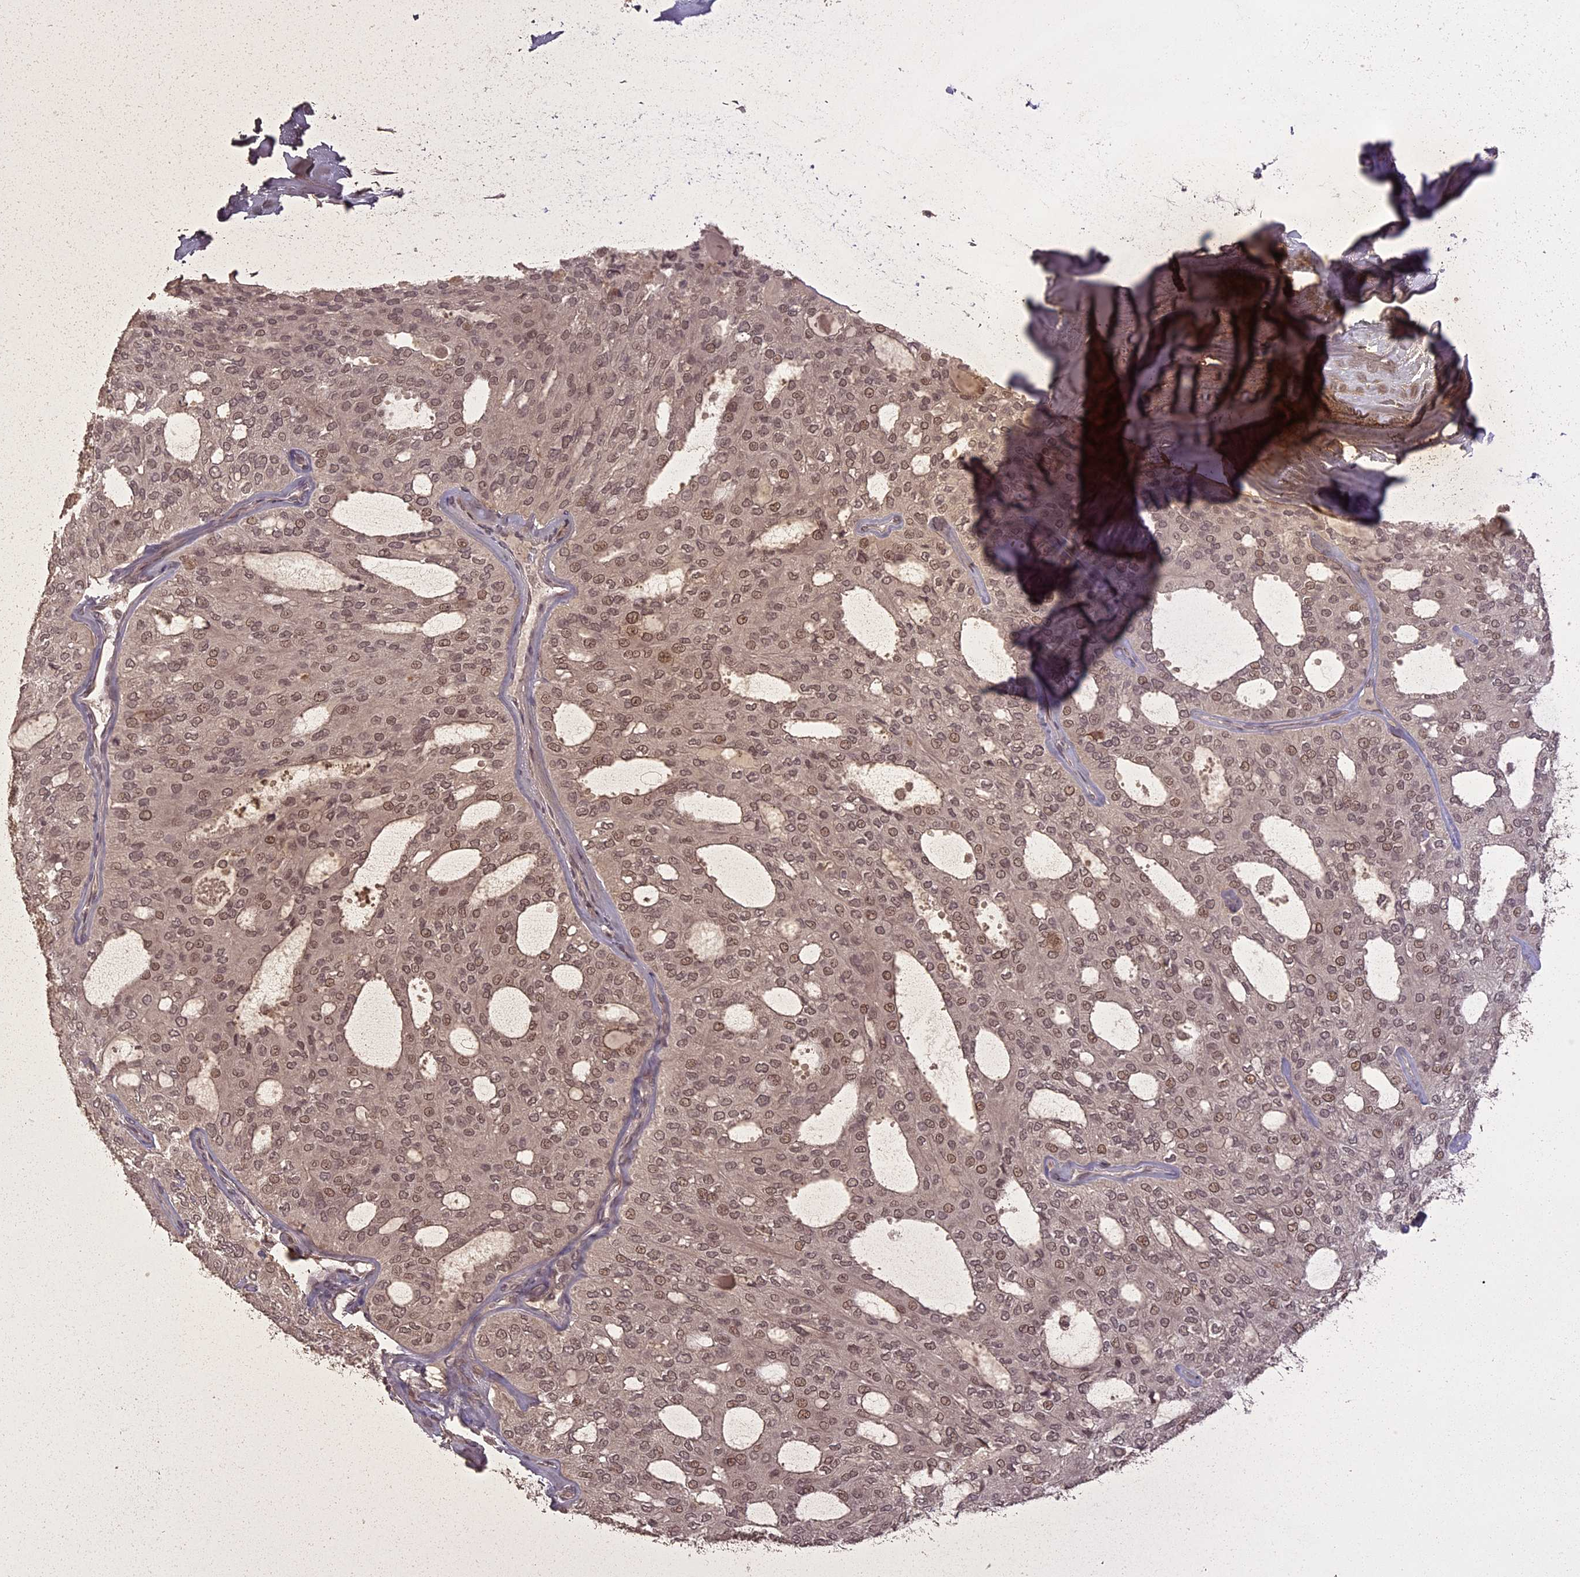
{"staining": {"intensity": "moderate", "quantity": ">75%", "location": "cytoplasmic/membranous,nuclear"}, "tissue": "thyroid cancer", "cell_type": "Tumor cells", "image_type": "cancer", "snomed": [{"axis": "morphology", "description": "Follicular adenoma carcinoma, NOS"}, {"axis": "topography", "description": "Thyroid gland"}], "caption": "Moderate cytoplasmic/membranous and nuclear positivity for a protein is present in approximately >75% of tumor cells of follicular adenoma carcinoma (thyroid) using immunohistochemistry.", "gene": "LIN37", "patient": {"sex": "male", "age": 75}}